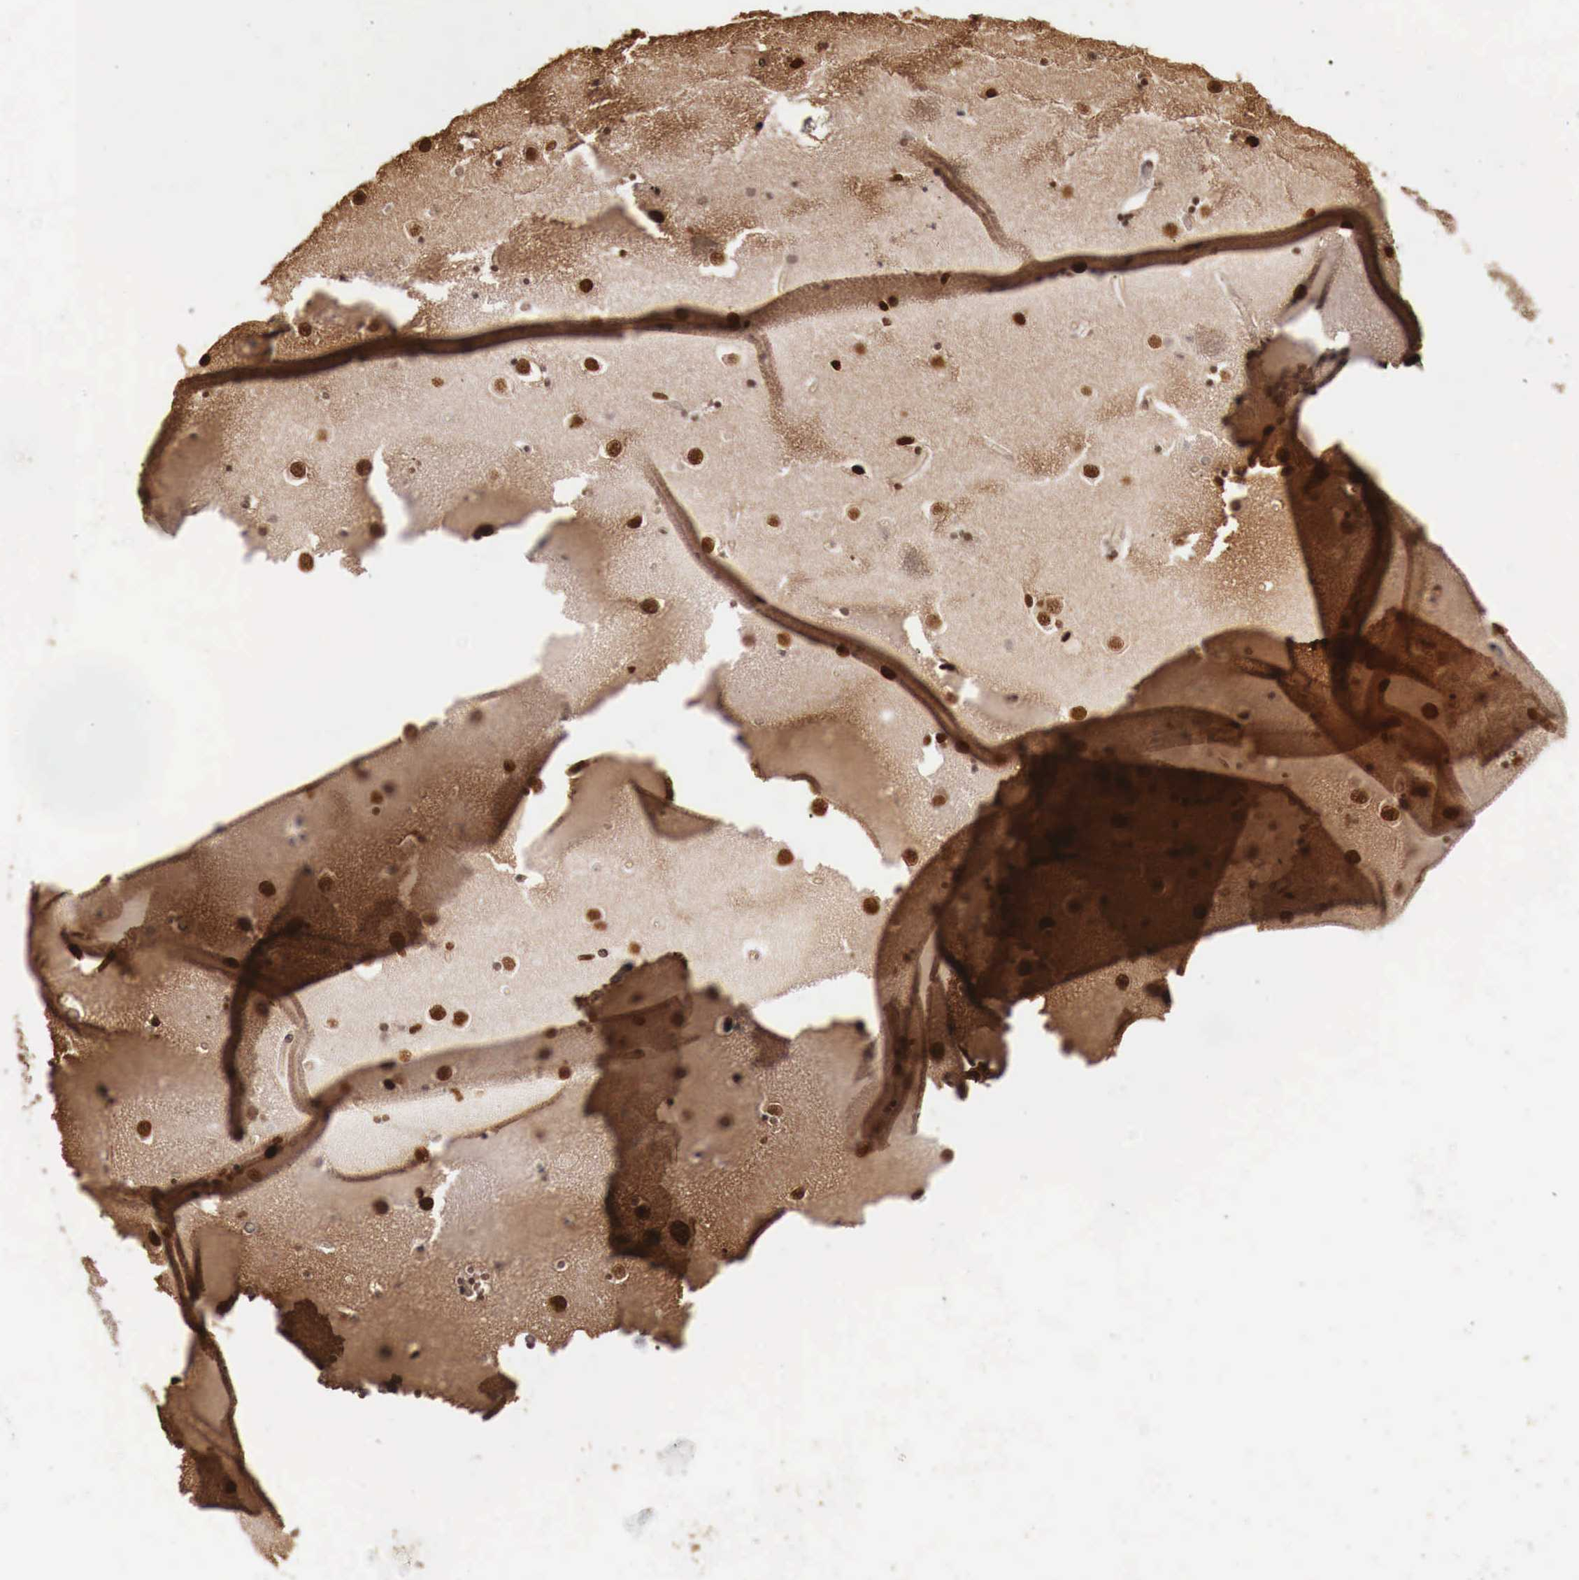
{"staining": {"intensity": "moderate", "quantity": "25%-75%", "location": "nuclear"}, "tissue": "caudate", "cell_type": "Glial cells", "image_type": "normal", "snomed": [{"axis": "morphology", "description": "Normal tissue, NOS"}, {"axis": "topography", "description": "Lateral ventricle wall"}], "caption": "Glial cells show medium levels of moderate nuclear staining in about 25%-75% of cells in benign caudate. (DAB (3,3'-diaminobenzidine) IHC, brown staining for protein, blue staining for nuclei).", "gene": "KHDRBS2", "patient": {"sex": "female", "age": 54}}